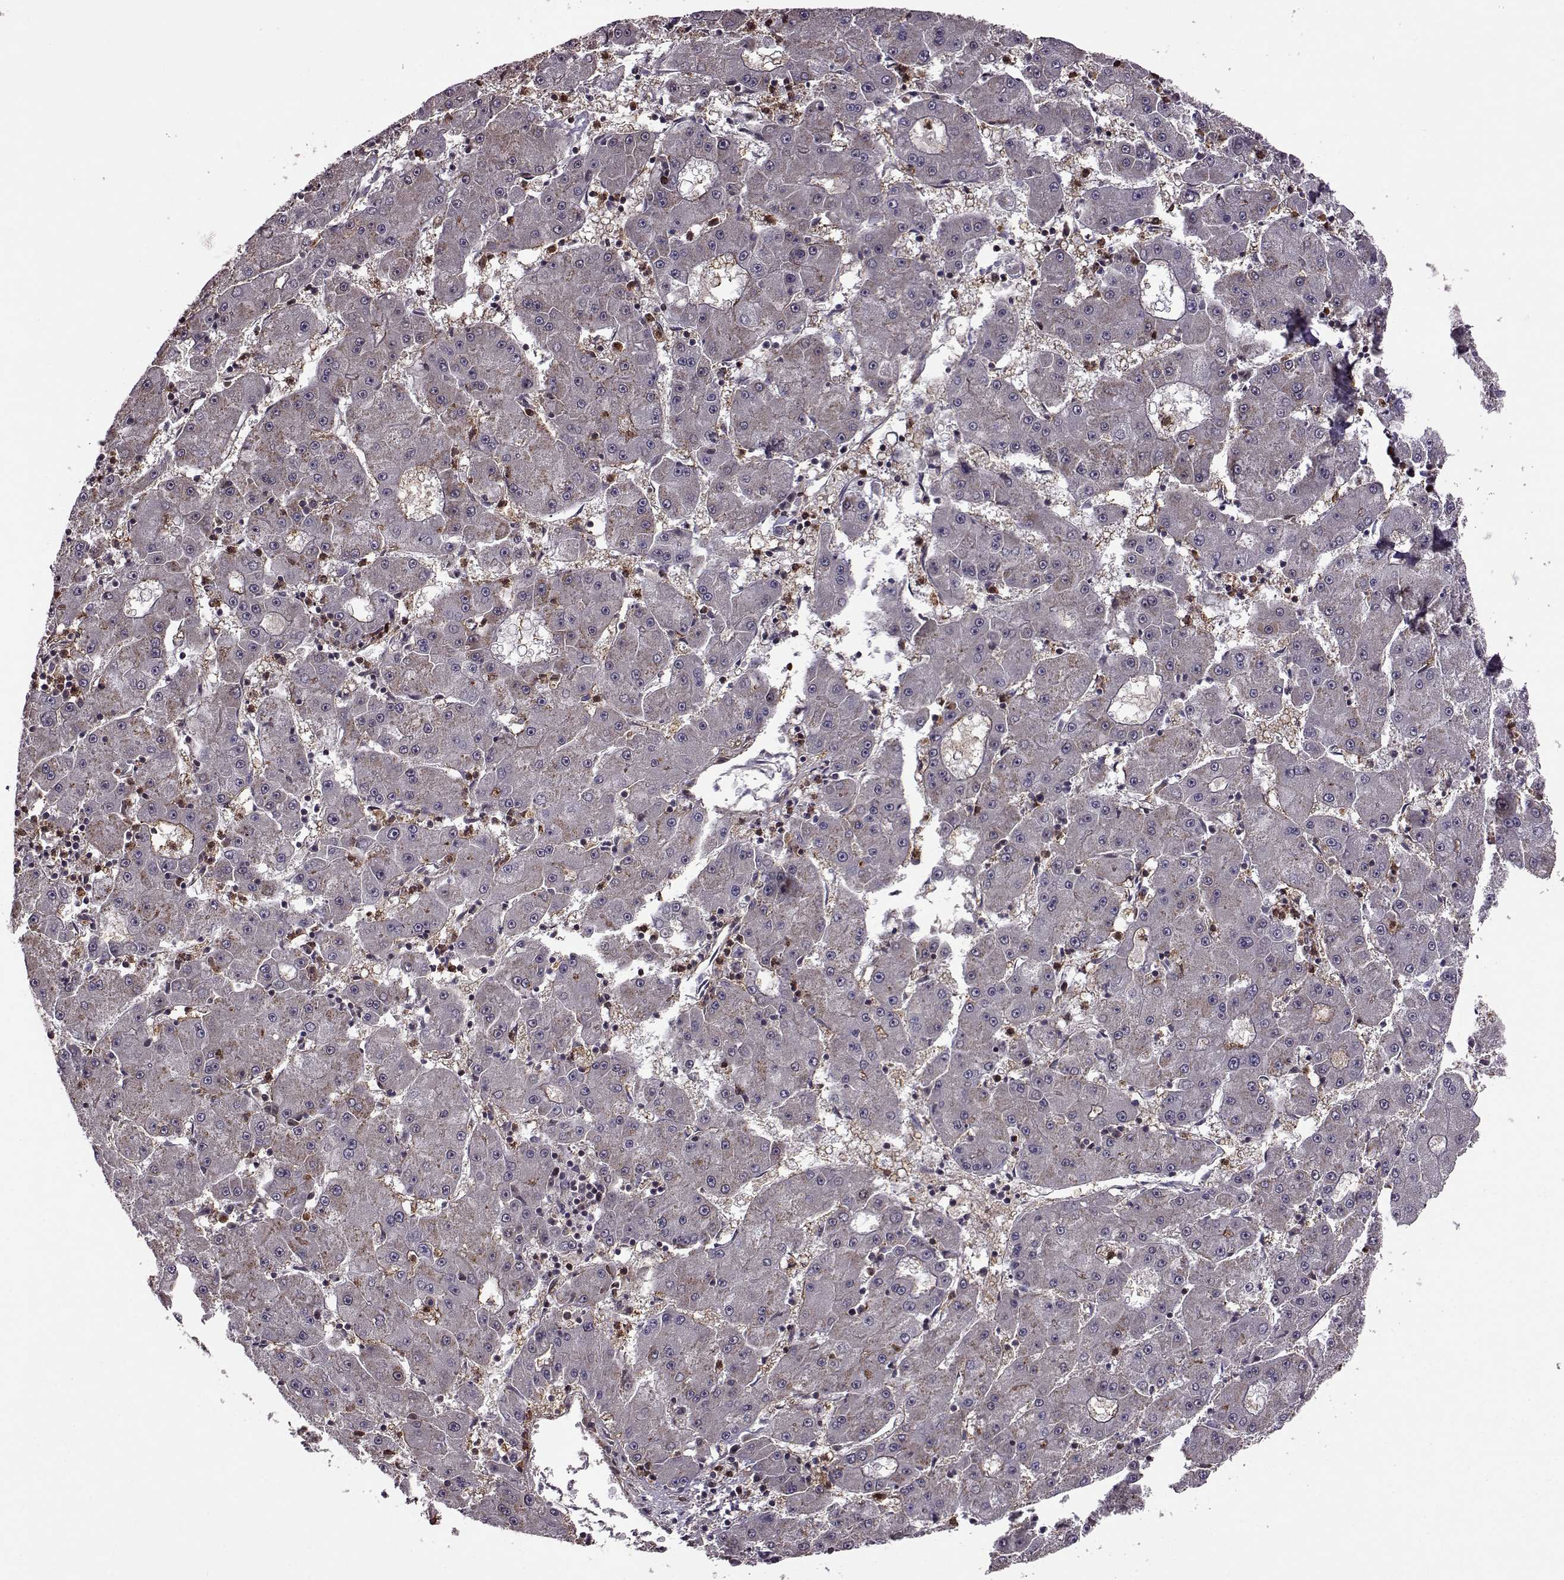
{"staining": {"intensity": "weak", "quantity": "<25%", "location": "cytoplasmic/membranous"}, "tissue": "liver cancer", "cell_type": "Tumor cells", "image_type": "cancer", "snomed": [{"axis": "morphology", "description": "Carcinoma, Hepatocellular, NOS"}, {"axis": "topography", "description": "Liver"}], "caption": "This is an immunohistochemistry (IHC) micrograph of liver hepatocellular carcinoma. There is no positivity in tumor cells.", "gene": "TRMU", "patient": {"sex": "male", "age": 73}}